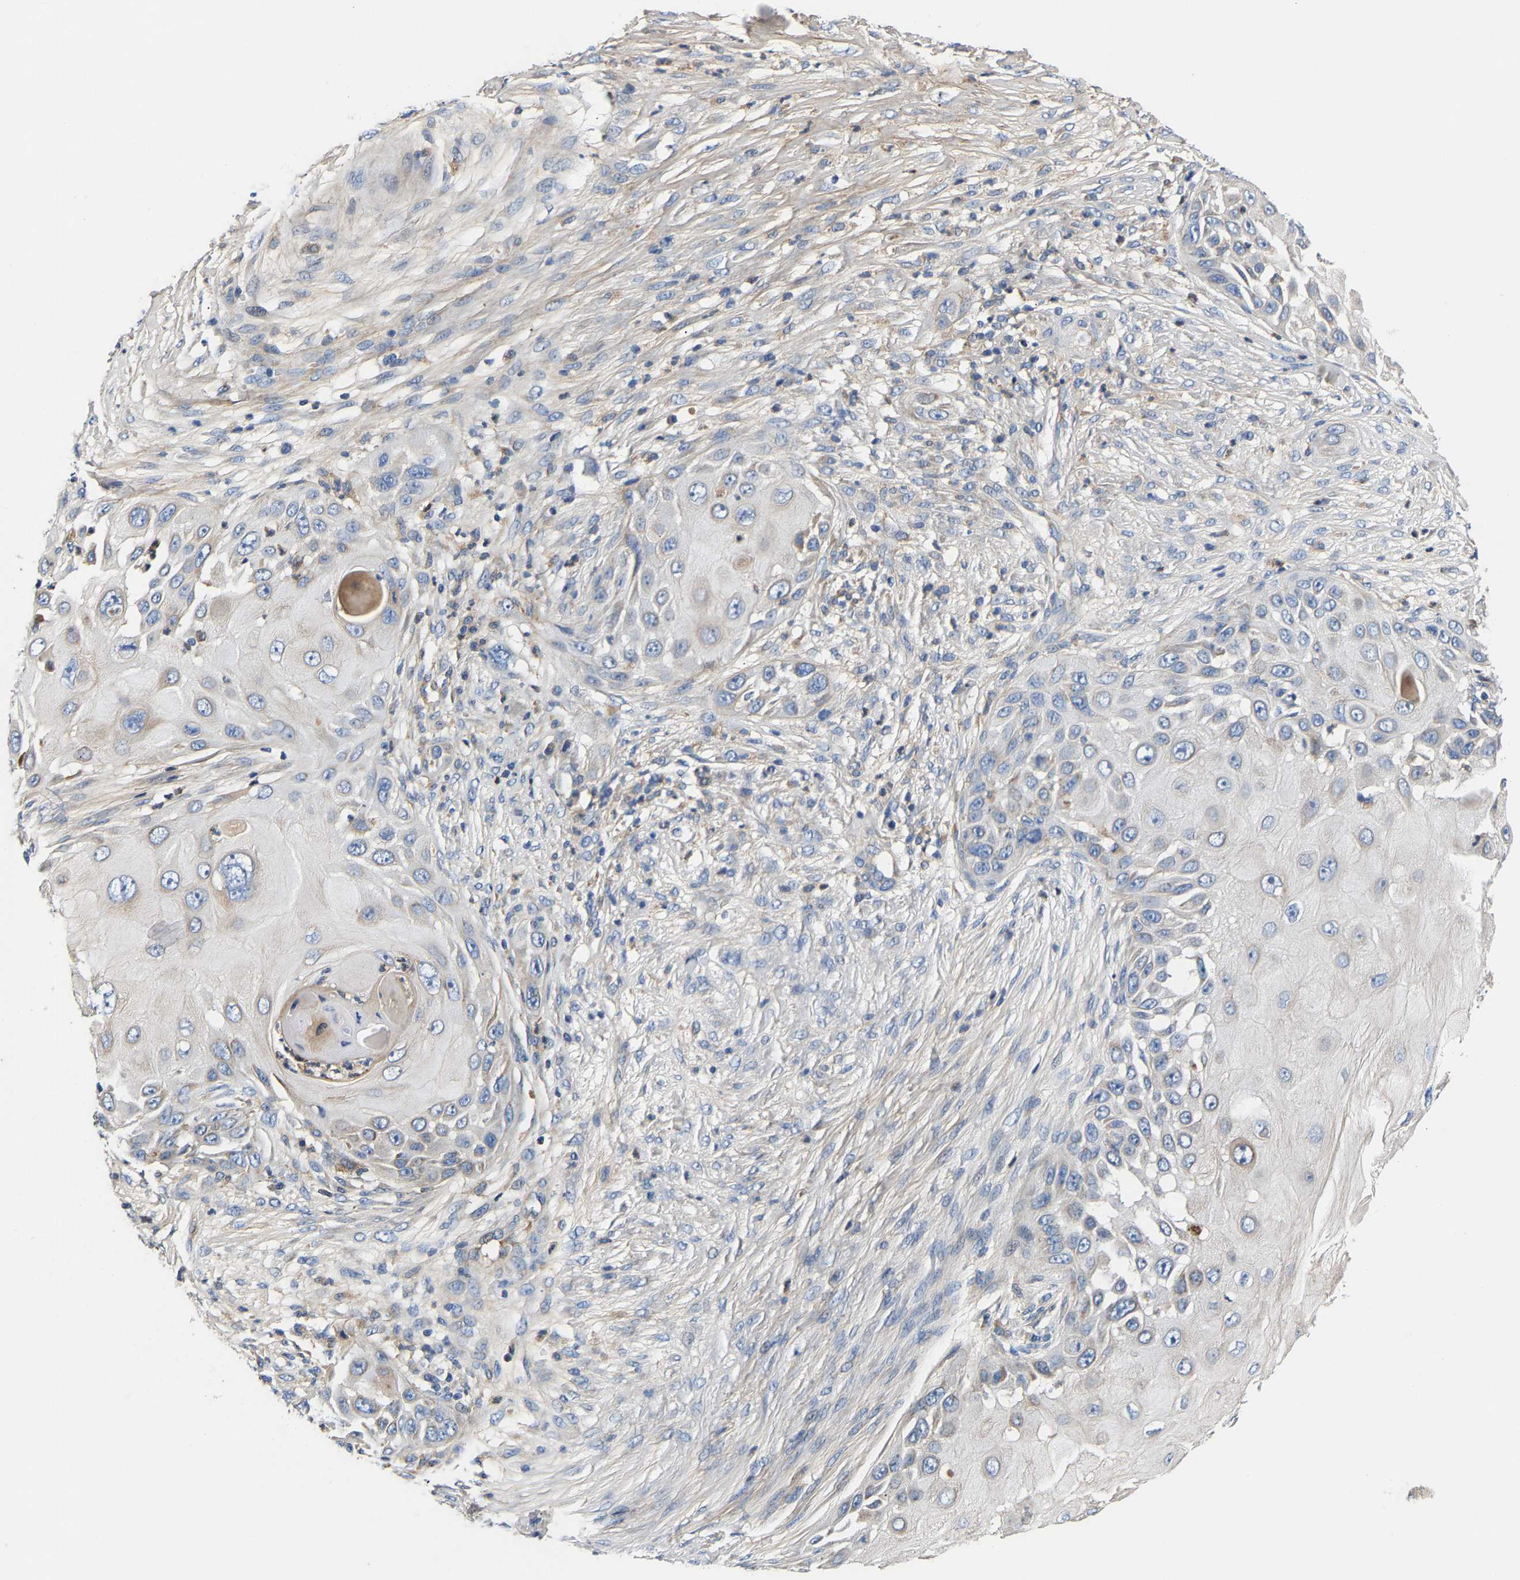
{"staining": {"intensity": "negative", "quantity": "none", "location": "none"}, "tissue": "skin cancer", "cell_type": "Tumor cells", "image_type": "cancer", "snomed": [{"axis": "morphology", "description": "Squamous cell carcinoma, NOS"}, {"axis": "topography", "description": "Skin"}], "caption": "A high-resolution histopathology image shows IHC staining of squamous cell carcinoma (skin), which shows no significant staining in tumor cells.", "gene": "CCDC171", "patient": {"sex": "female", "age": 44}}